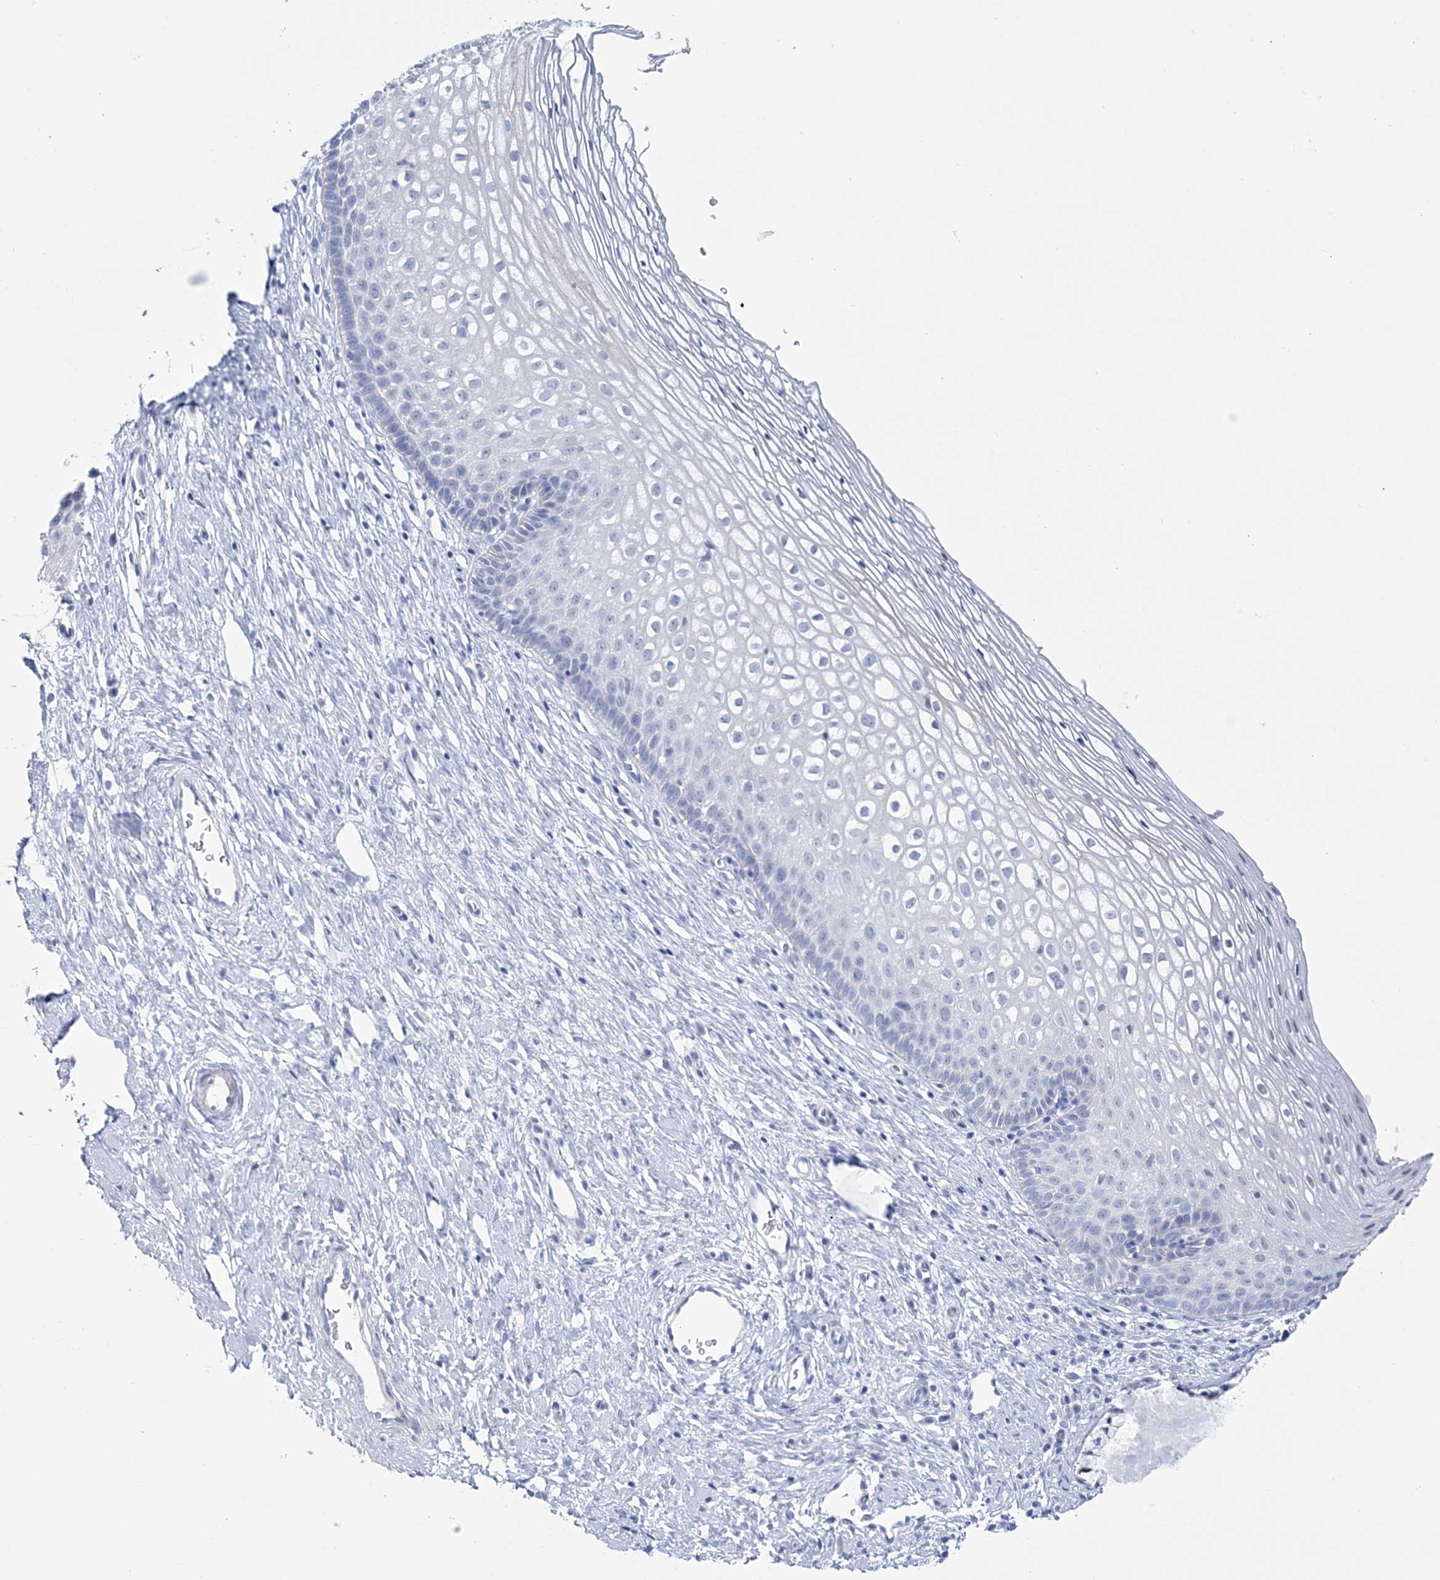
{"staining": {"intensity": "negative", "quantity": "none", "location": "none"}, "tissue": "cervix", "cell_type": "Glandular cells", "image_type": "normal", "snomed": [{"axis": "morphology", "description": "Normal tissue, NOS"}, {"axis": "topography", "description": "Cervix"}], "caption": "Protein analysis of unremarkable cervix reveals no significant positivity in glandular cells.", "gene": "DPCD", "patient": {"sex": "female", "age": 27}}